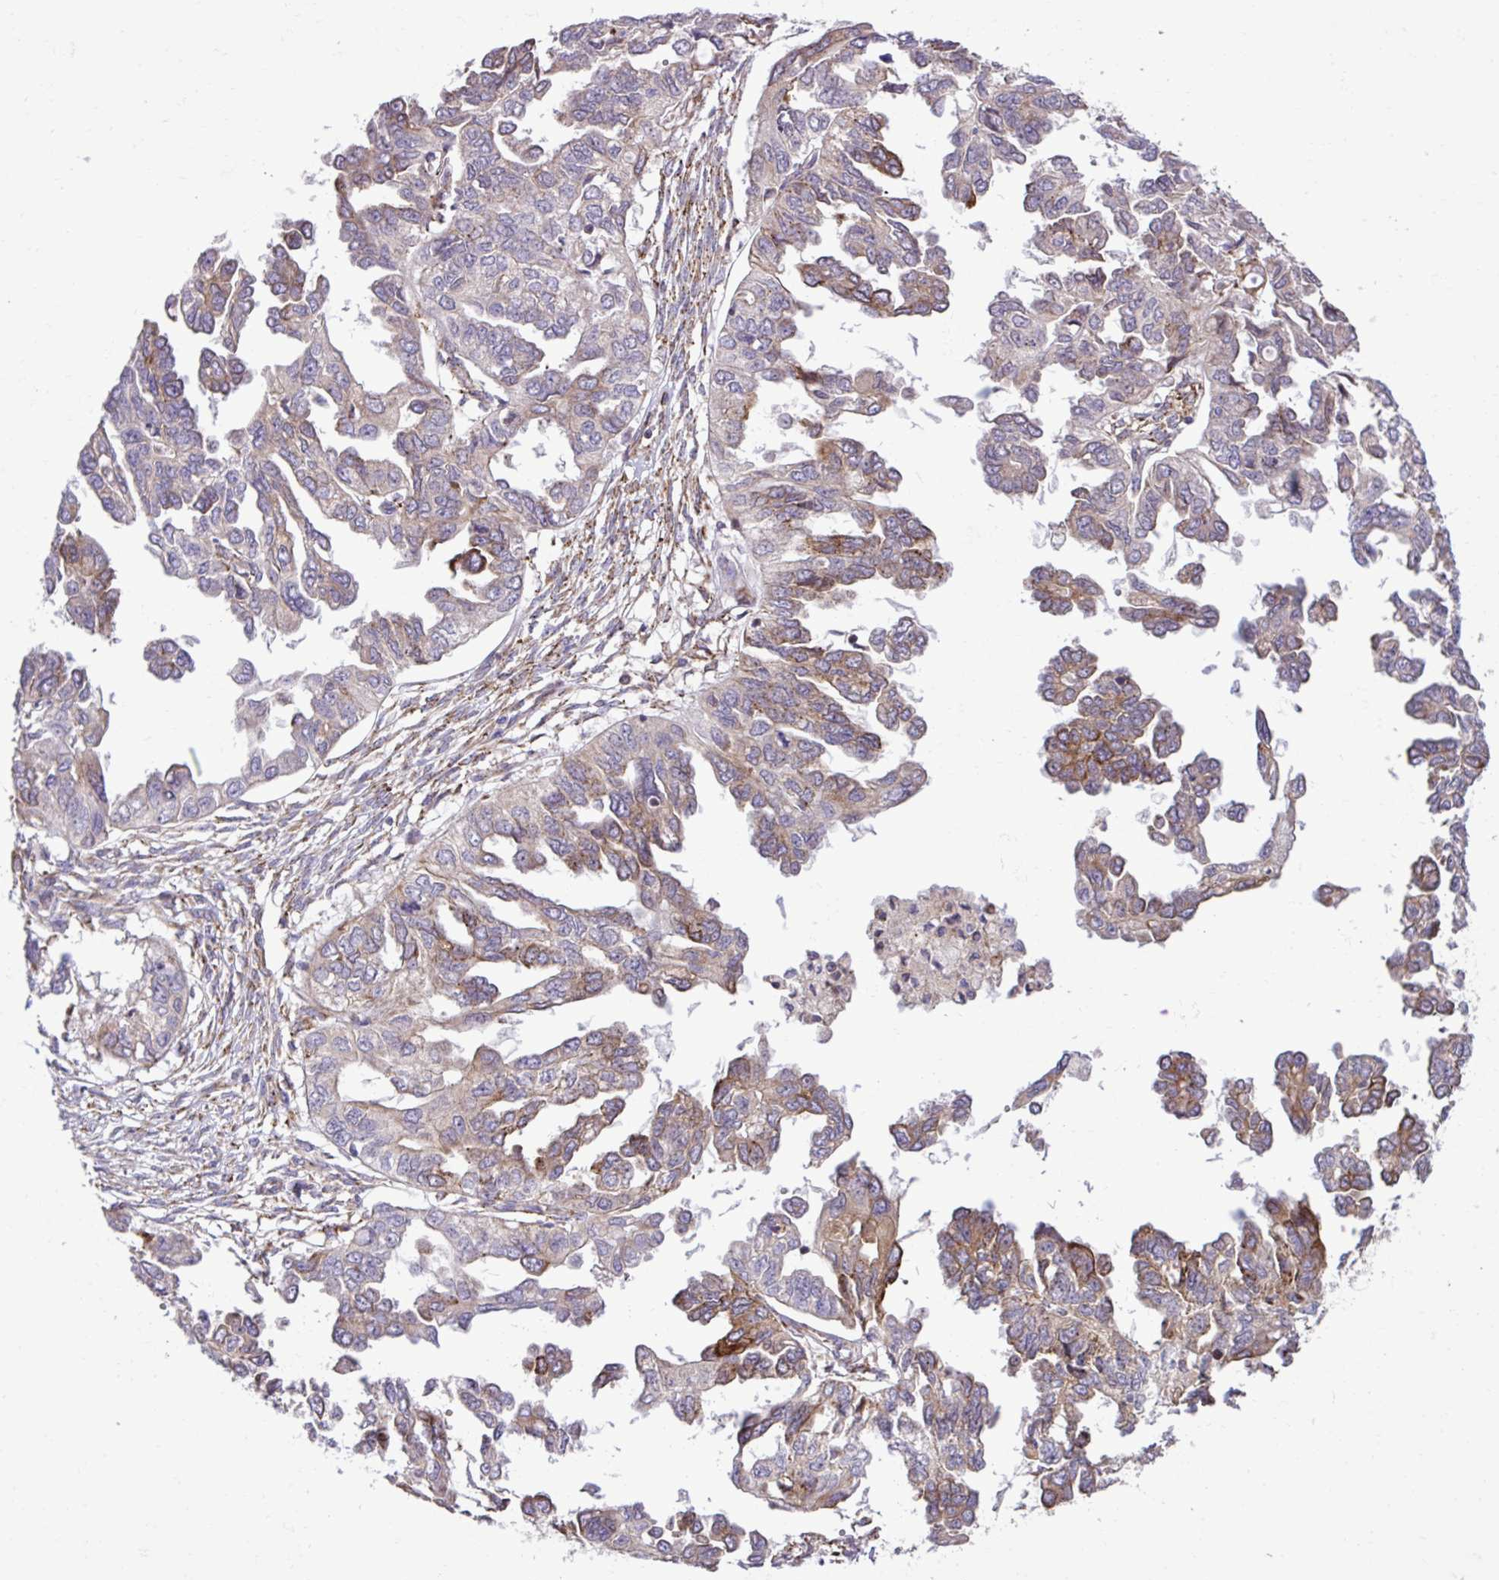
{"staining": {"intensity": "moderate", "quantity": "25%-75%", "location": "cytoplasmic/membranous"}, "tissue": "ovarian cancer", "cell_type": "Tumor cells", "image_type": "cancer", "snomed": [{"axis": "morphology", "description": "Cystadenocarcinoma, serous, NOS"}, {"axis": "topography", "description": "Ovary"}], "caption": "Ovarian cancer tissue demonstrates moderate cytoplasmic/membranous positivity in about 25%-75% of tumor cells", "gene": "LIMS1", "patient": {"sex": "female", "age": 53}}